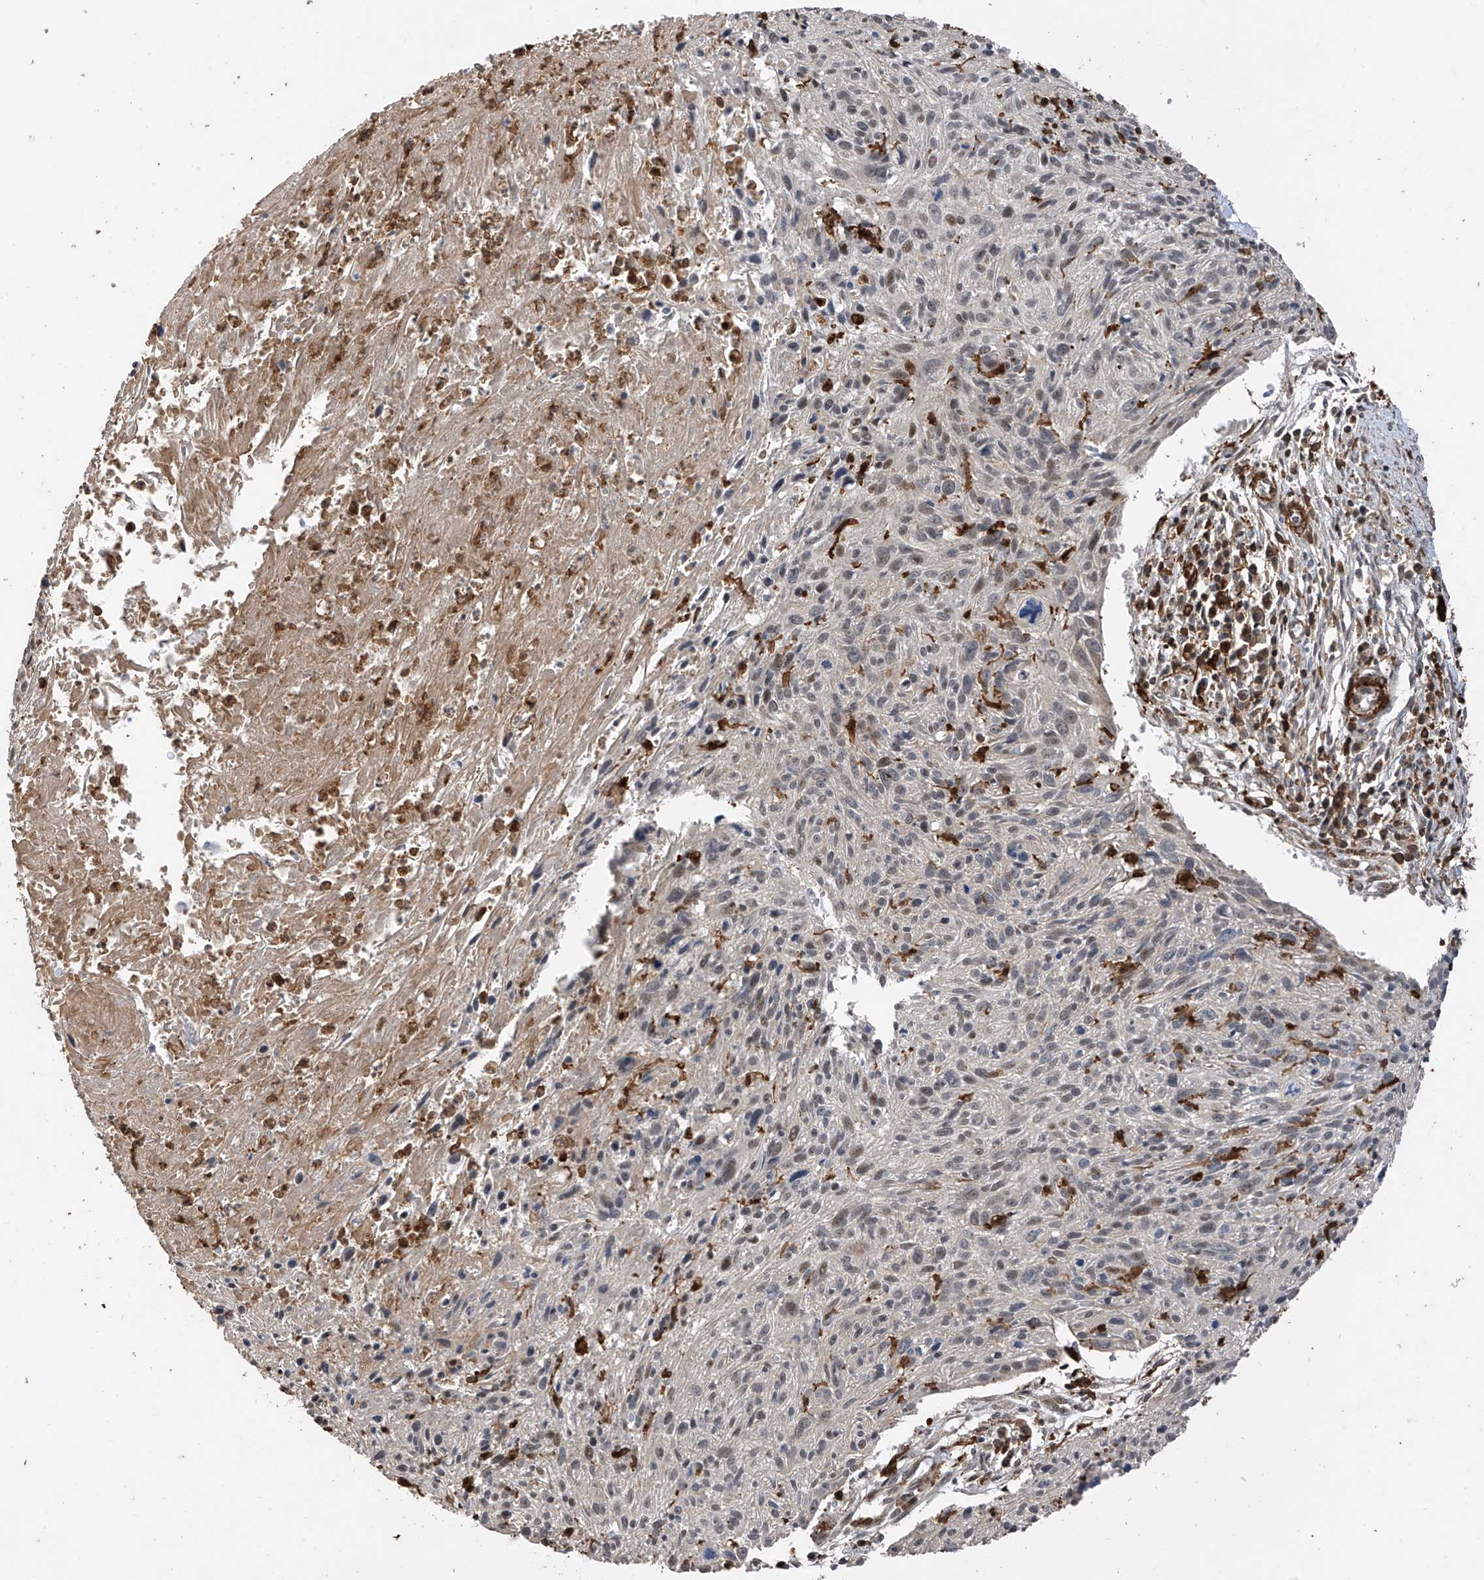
{"staining": {"intensity": "weak", "quantity": "<25%", "location": "nuclear"}, "tissue": "cervical cancer", "cell_type": "Tumor cells", "image_type": "cancer", "snomed": [{"axis": "morphology", "description": "Squamous cell carcinoma, NOS"}, {"axis": "topography", "description": "Cervix"}], "caption": "An immunohistochemistry image of cervical squamous cell carcinoma is shown. There is no staining in tumor cells of cervical squamous cell carcinoma.", "gene": "MICAL1", "patient": {"sex": "female", "age": 51}}